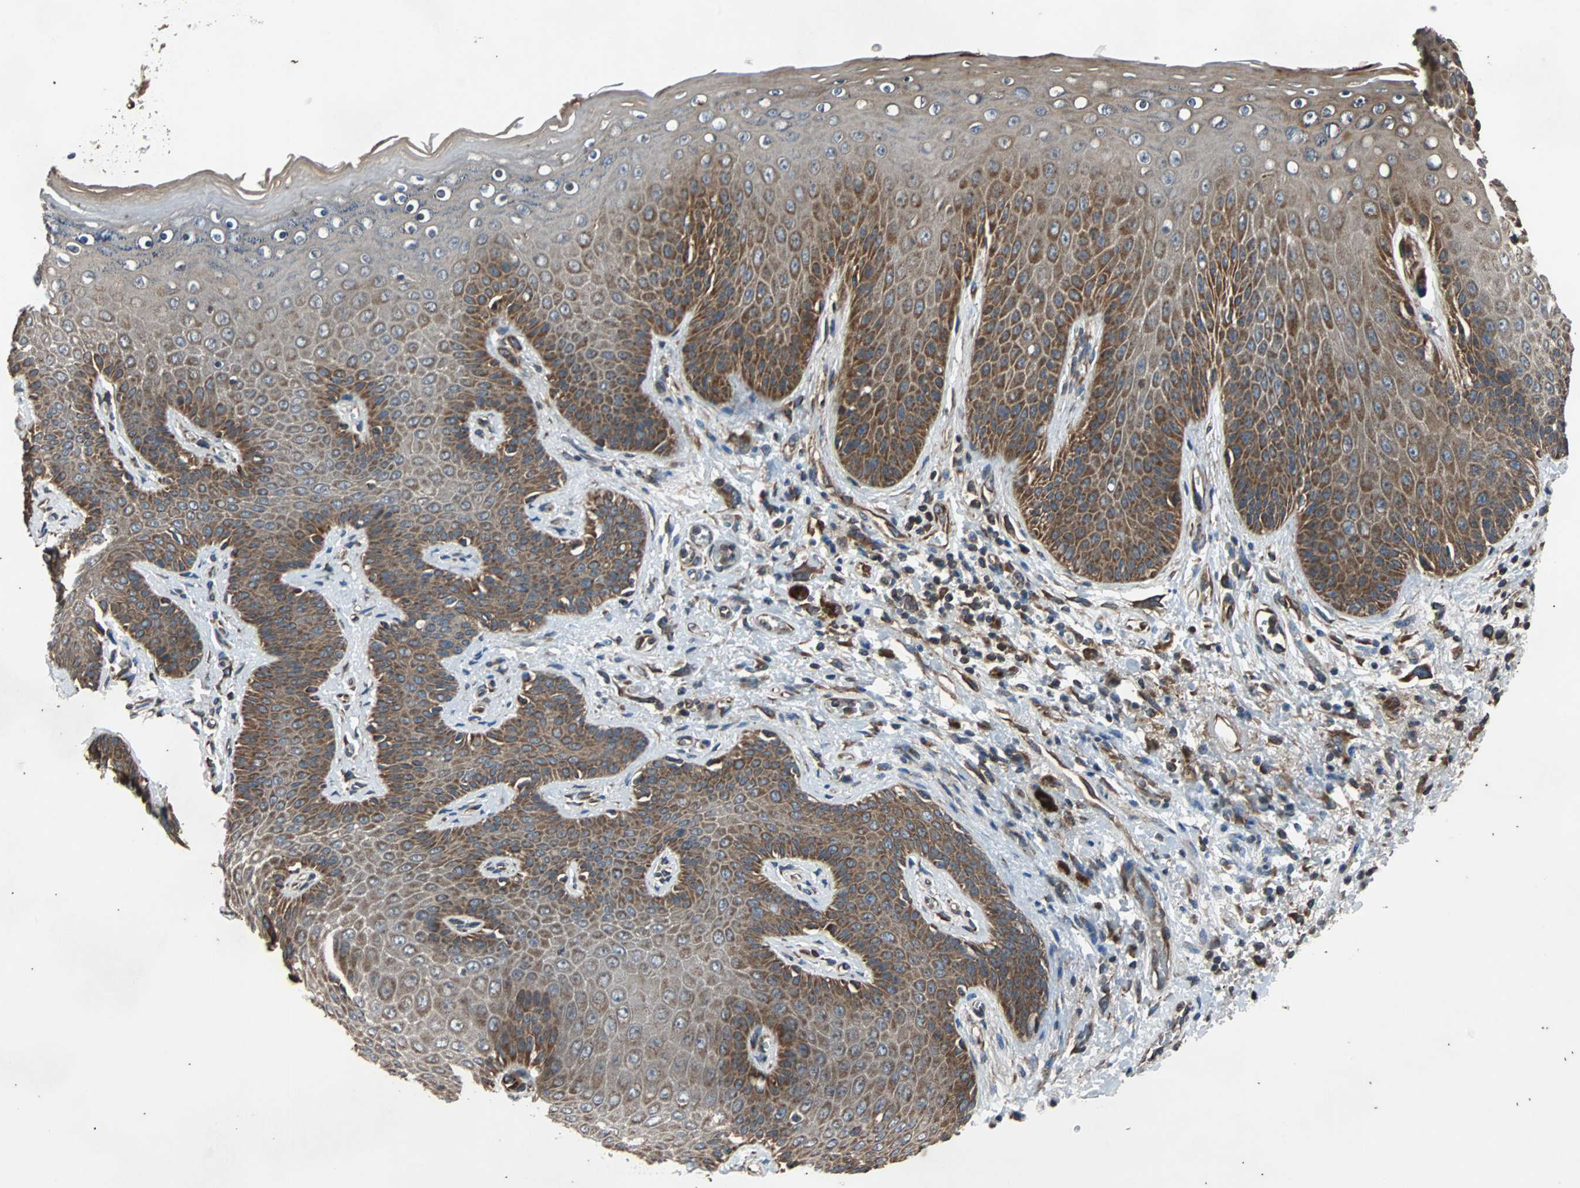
{"staining": {"intensity": "moderate", "quantity": "25%-75%", "location": "cytoplasmic/membranous"}, "tissue": "skin", "cell_type": "Epidermal cells", "image_type": "normal", "snomed": [{"axis": "morphology", "description": "Normal tissue, NOS"}, {"axis": "topography", "description": "Anal"}], "caption": "About 25%-75% of epidermal cells in benign skin show moderate cytoplasmic/membranous protein expression as visualized by brown immunohistochemical staining.", "gene": "ACTR3", "patient": {"sex": "female", "age": 46}}